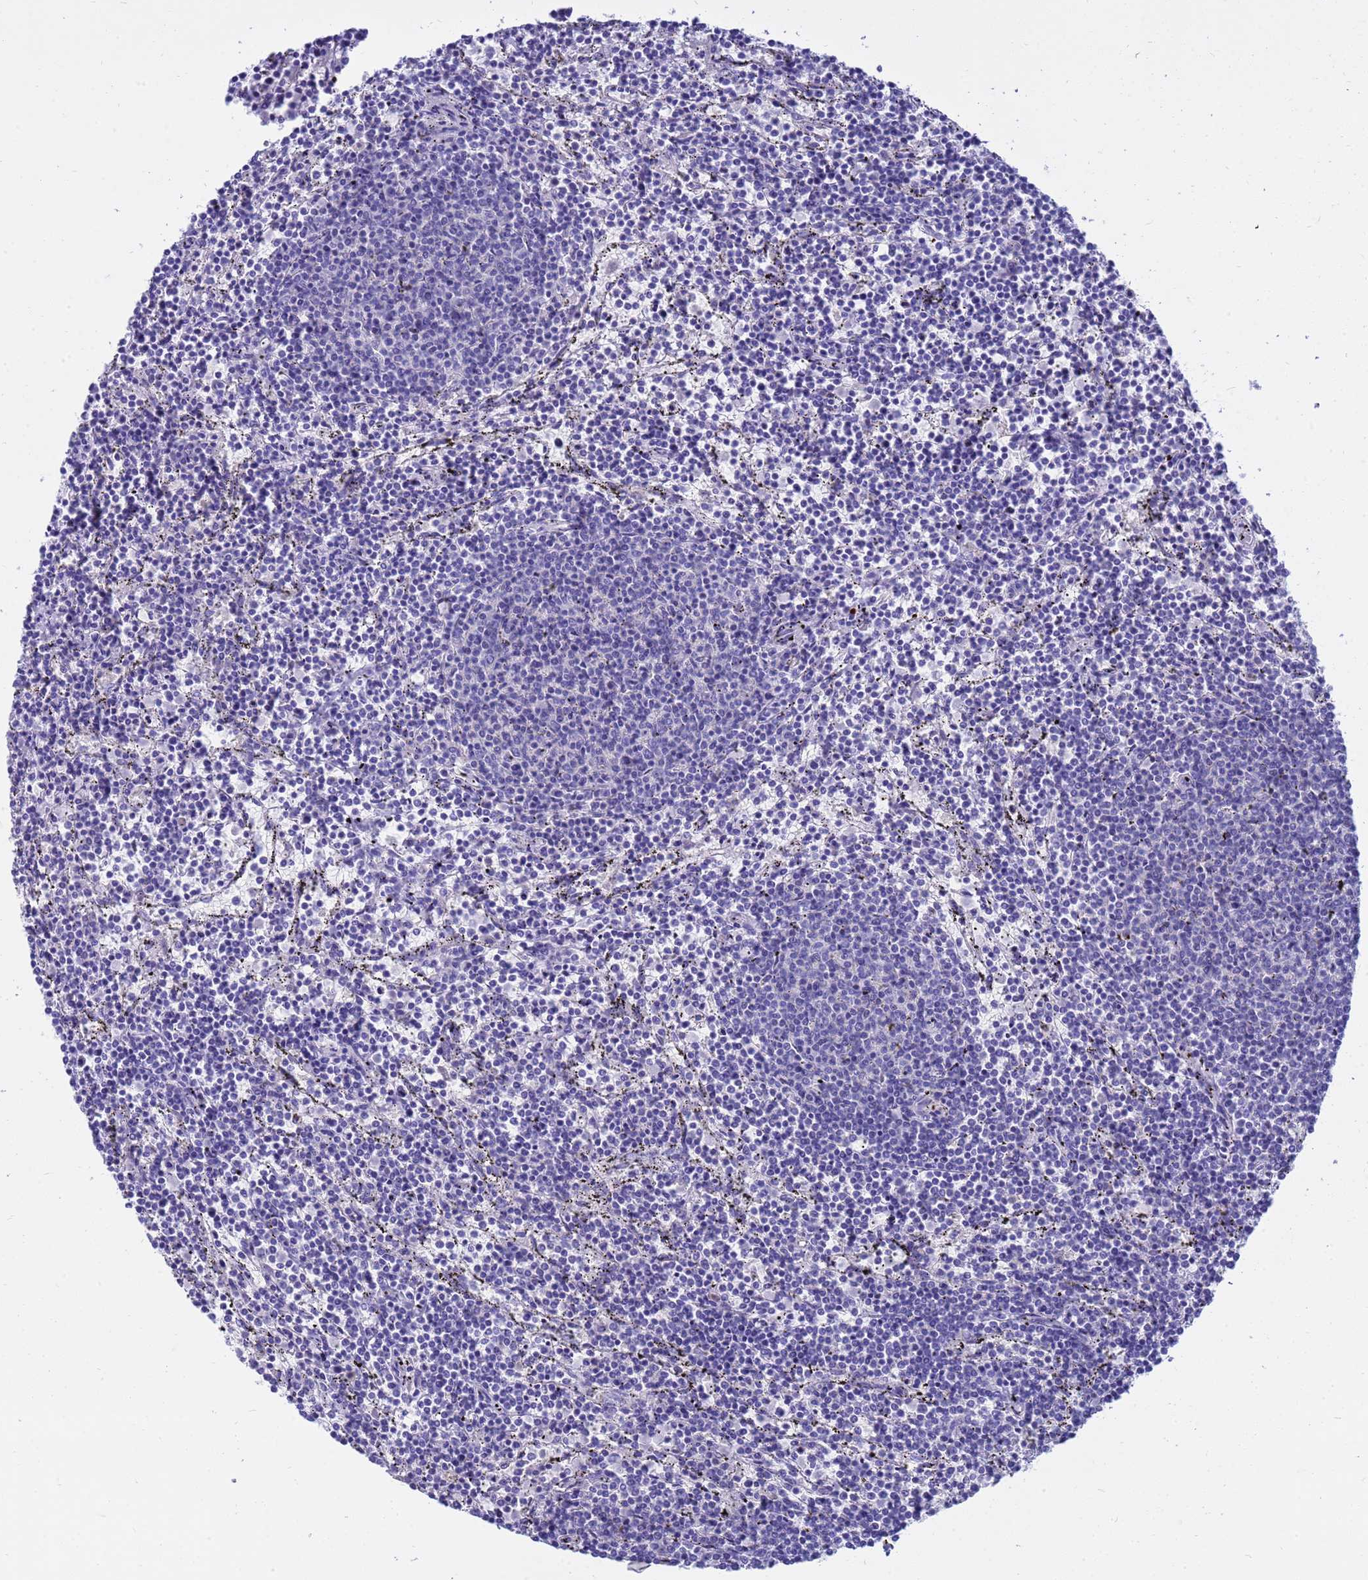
{"staining": {"intensity": "negative", "quantity": "none", "location": "none"}, "tissue": "lymphoma", "cell_type": "Tumor cells", "image_type": "cancer", "snomed": [{"axis": "morphology", "description": "Malignant lymphoma, non-Hodgkin's type, Low grade"}, {"axis": "topography", "description": "Spleen"}], "caption": "Immunohistochemical staining of lymphoma shows no significant staining in tumor cells. (Immunohistochemistry, brightfield microscopy, high magnification).", "gene": "SYCN", "patient": {"sex": "female", "age": 50}}